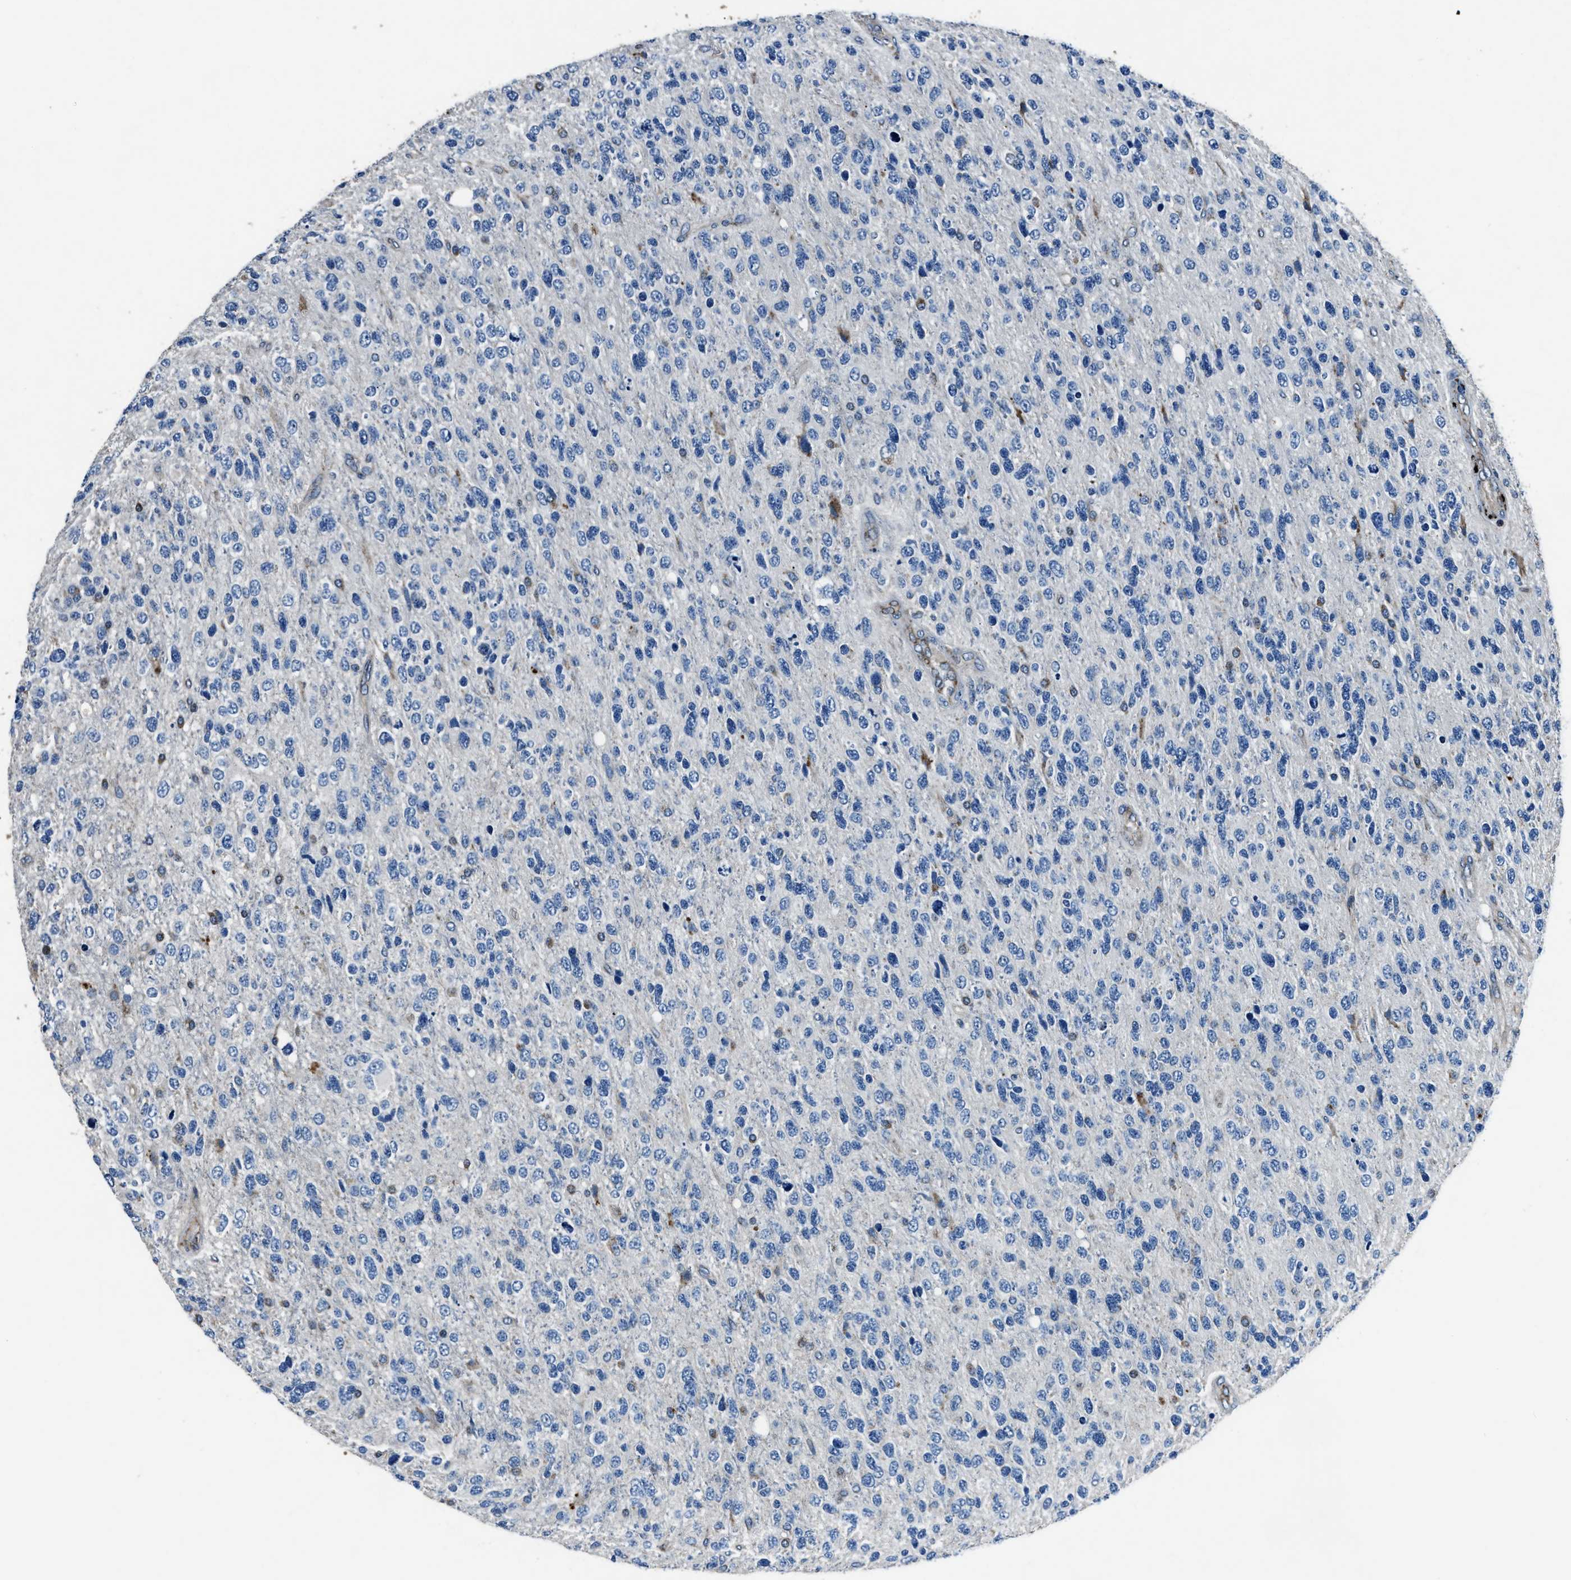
{"staining": {"intensity": "negative", "quantity": "none", "location": "none"}, "tissue": "glioma", "cell_type": "Tumor cells", "image_type": "cancer", "snomed": [{"axis": "morphology", "description": "Glioma, malignant, High grade"}, {"axis": "topography", "description": "Brain"}], "caption": "IHC of malignant high-grade glioma displays no expression in tumor cells.", "gene": "OGDH", "patient": {"sex": "female", "age": 58}}